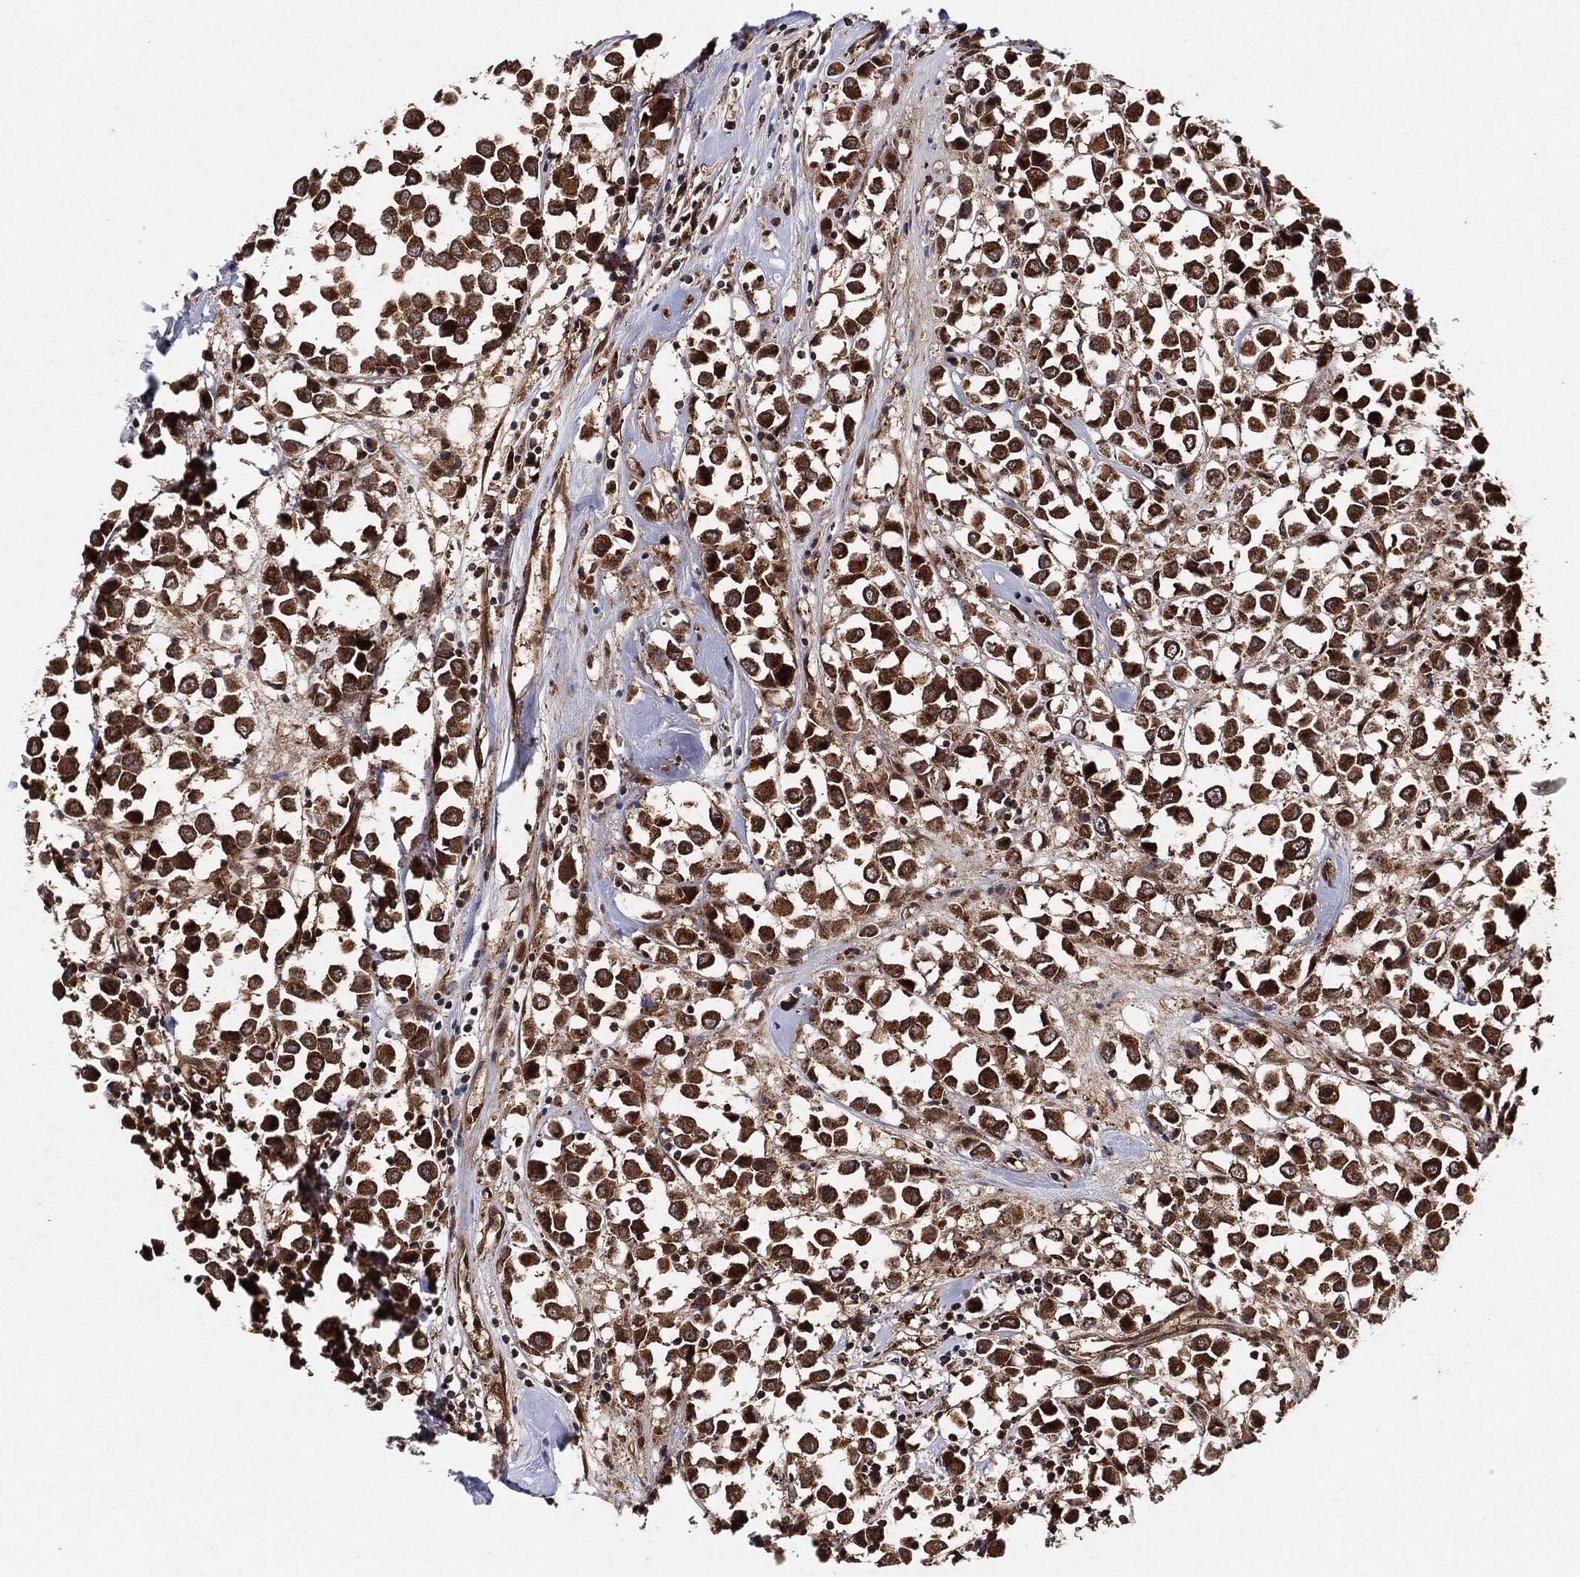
{"staining": {"intensity": "strong", "quantity": ">75%", "location": "cytoplasmic/membranous"}, "tissue": "breast cancer", "cell_type": "Tumor cells", "image_type": "cancer", "snomed": [{"axis": "morphology", "description": "Duct carcinoma"}, {"axis": "topography", "description": "Breast"}], "caption": "Protein staining of breast cancer (invasive ductal carcinoma) tissue displays strong cytoplasmic/membranous staining in about >75% of tumor cells. The protein is shown in brown color, while the nuclei are stained blue.", "gene": "BCAR1", "patient": {"sex": "female", "age": 61}}